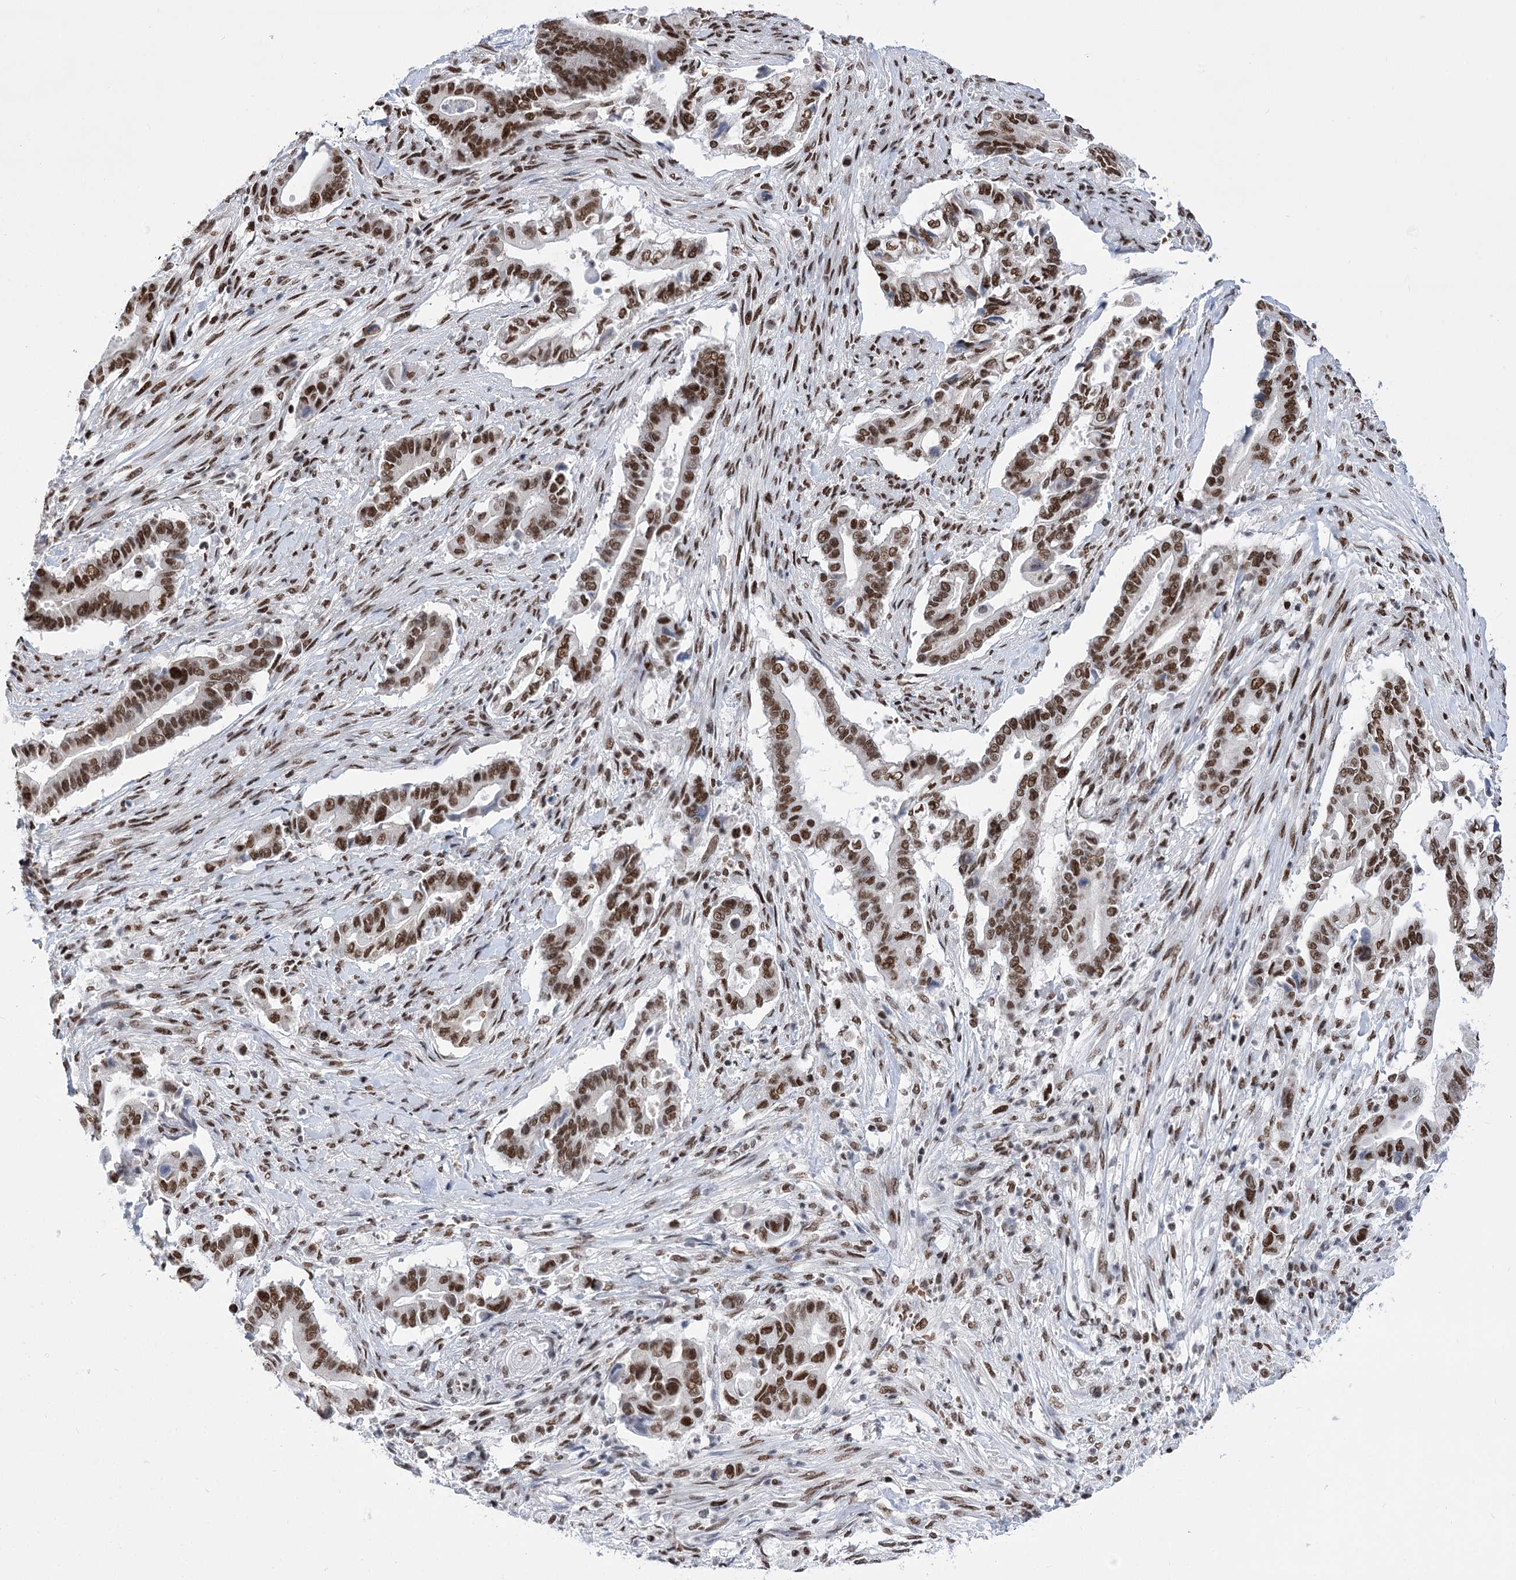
{"staining": {"intensity": "moderate", "quantity": ">75%", "location": "nuclear"}, "tissue": "pancreatic cancer", "cell_type": "Tumor cells", "image_type": "cancer", "snomed": [{"axis": "morphology", "description": "Adenocarcinoma, NOS"}, {"axis": "topography", "description": "Pancreas"}], "caption": "DAB immunohistochemical staining of human adenocarcinoma (pancreatic) demonstrates moderate nuclear protein positivity in approximately >75% of tumor cells.", "gene": "POU4F3", "patient": {"sex": "male", "age": 68}}